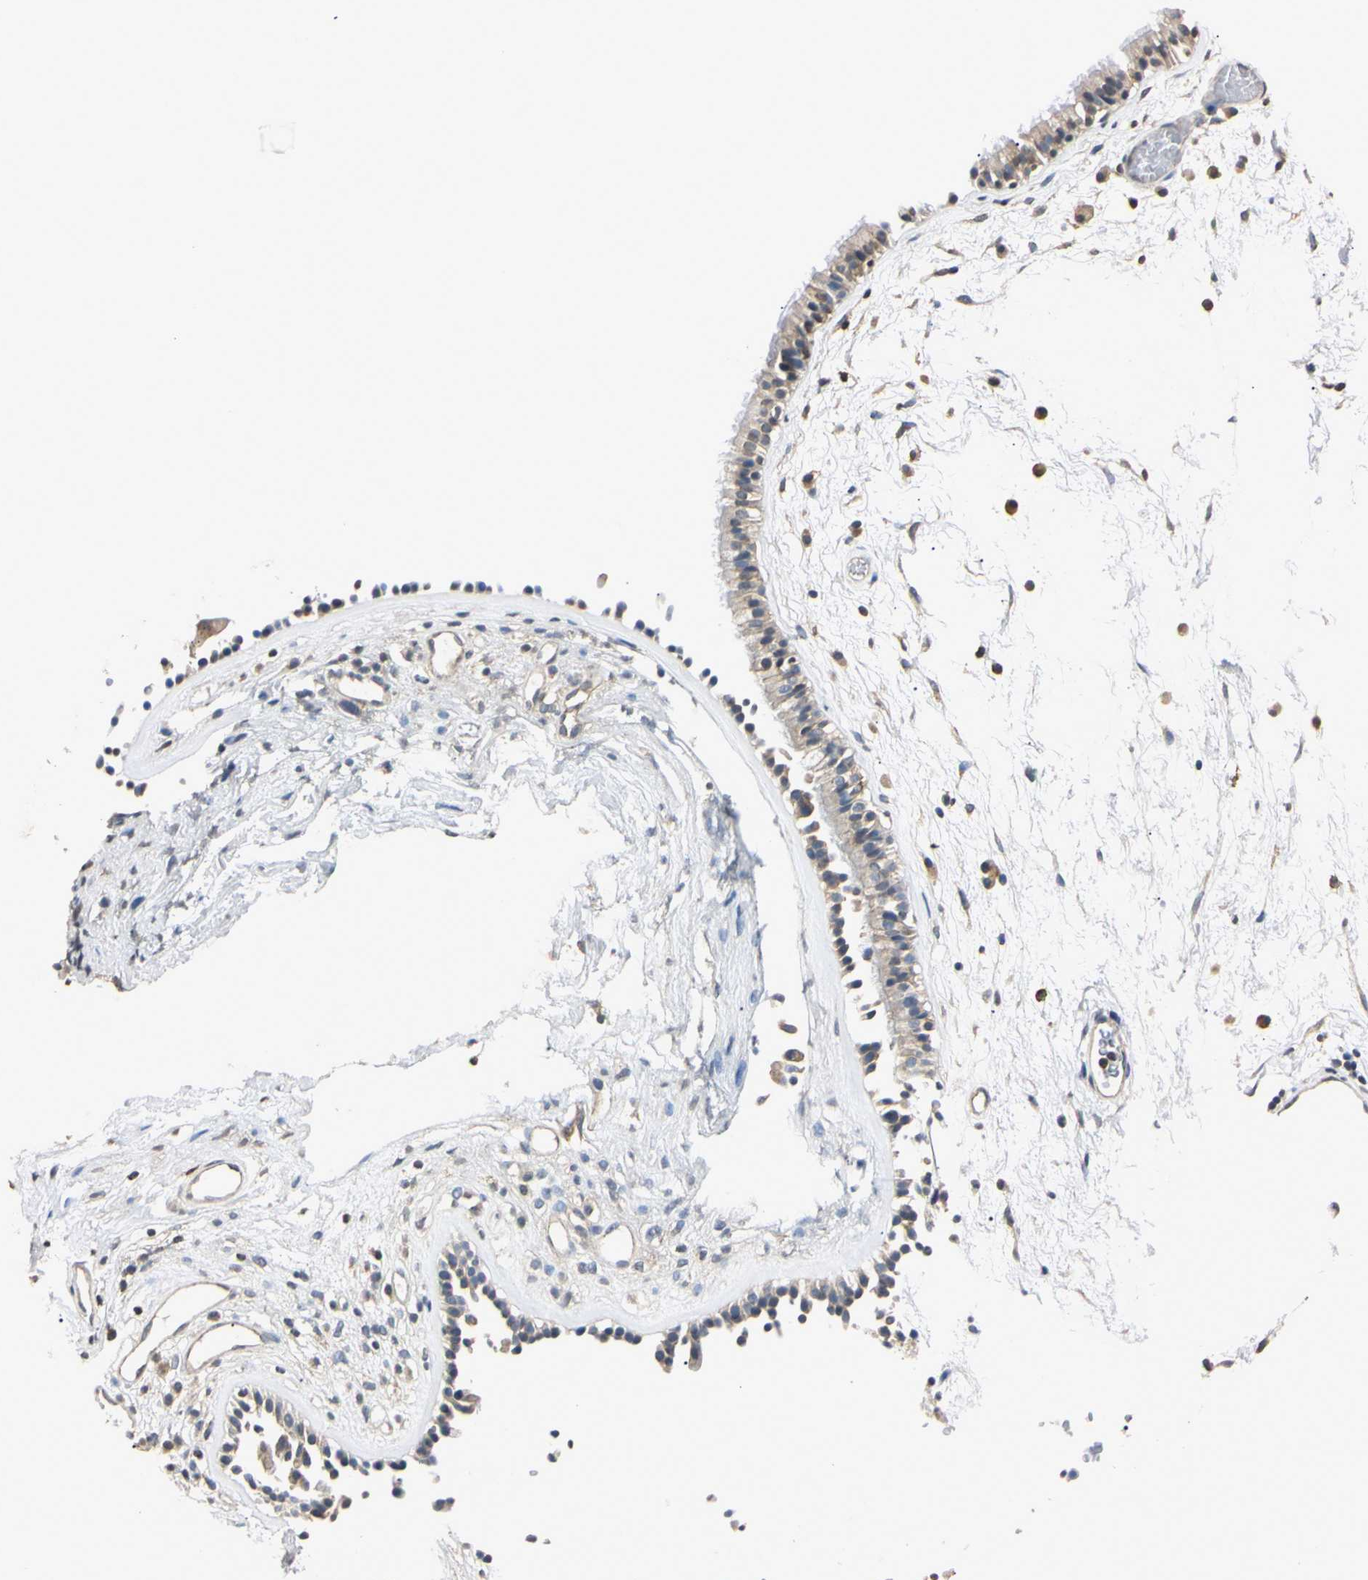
{"staining": {"intensity": "weak", "quantity": "<25%", "location": "cytoplasmic/membranous"}, "tissue": "nasopharynx", "cell_type": "Respiratory epithelial cells", "image_type": "normal", "snomed": [{"axis": "morphology", "description": "Normal tissue, NOS"}, {"axis": "morphology", "description": "Inflammation, NOS"}, {"axis": "topography", "description": "Nasopharynx"}], "caption": "IHC histopathology image of benign nasopharynx stained for a protein (brown), which demonstrates no positivity in respiratory epithelial cells.", "gene": "EPN1", "patient": {"sex": "male", "age": 48}}